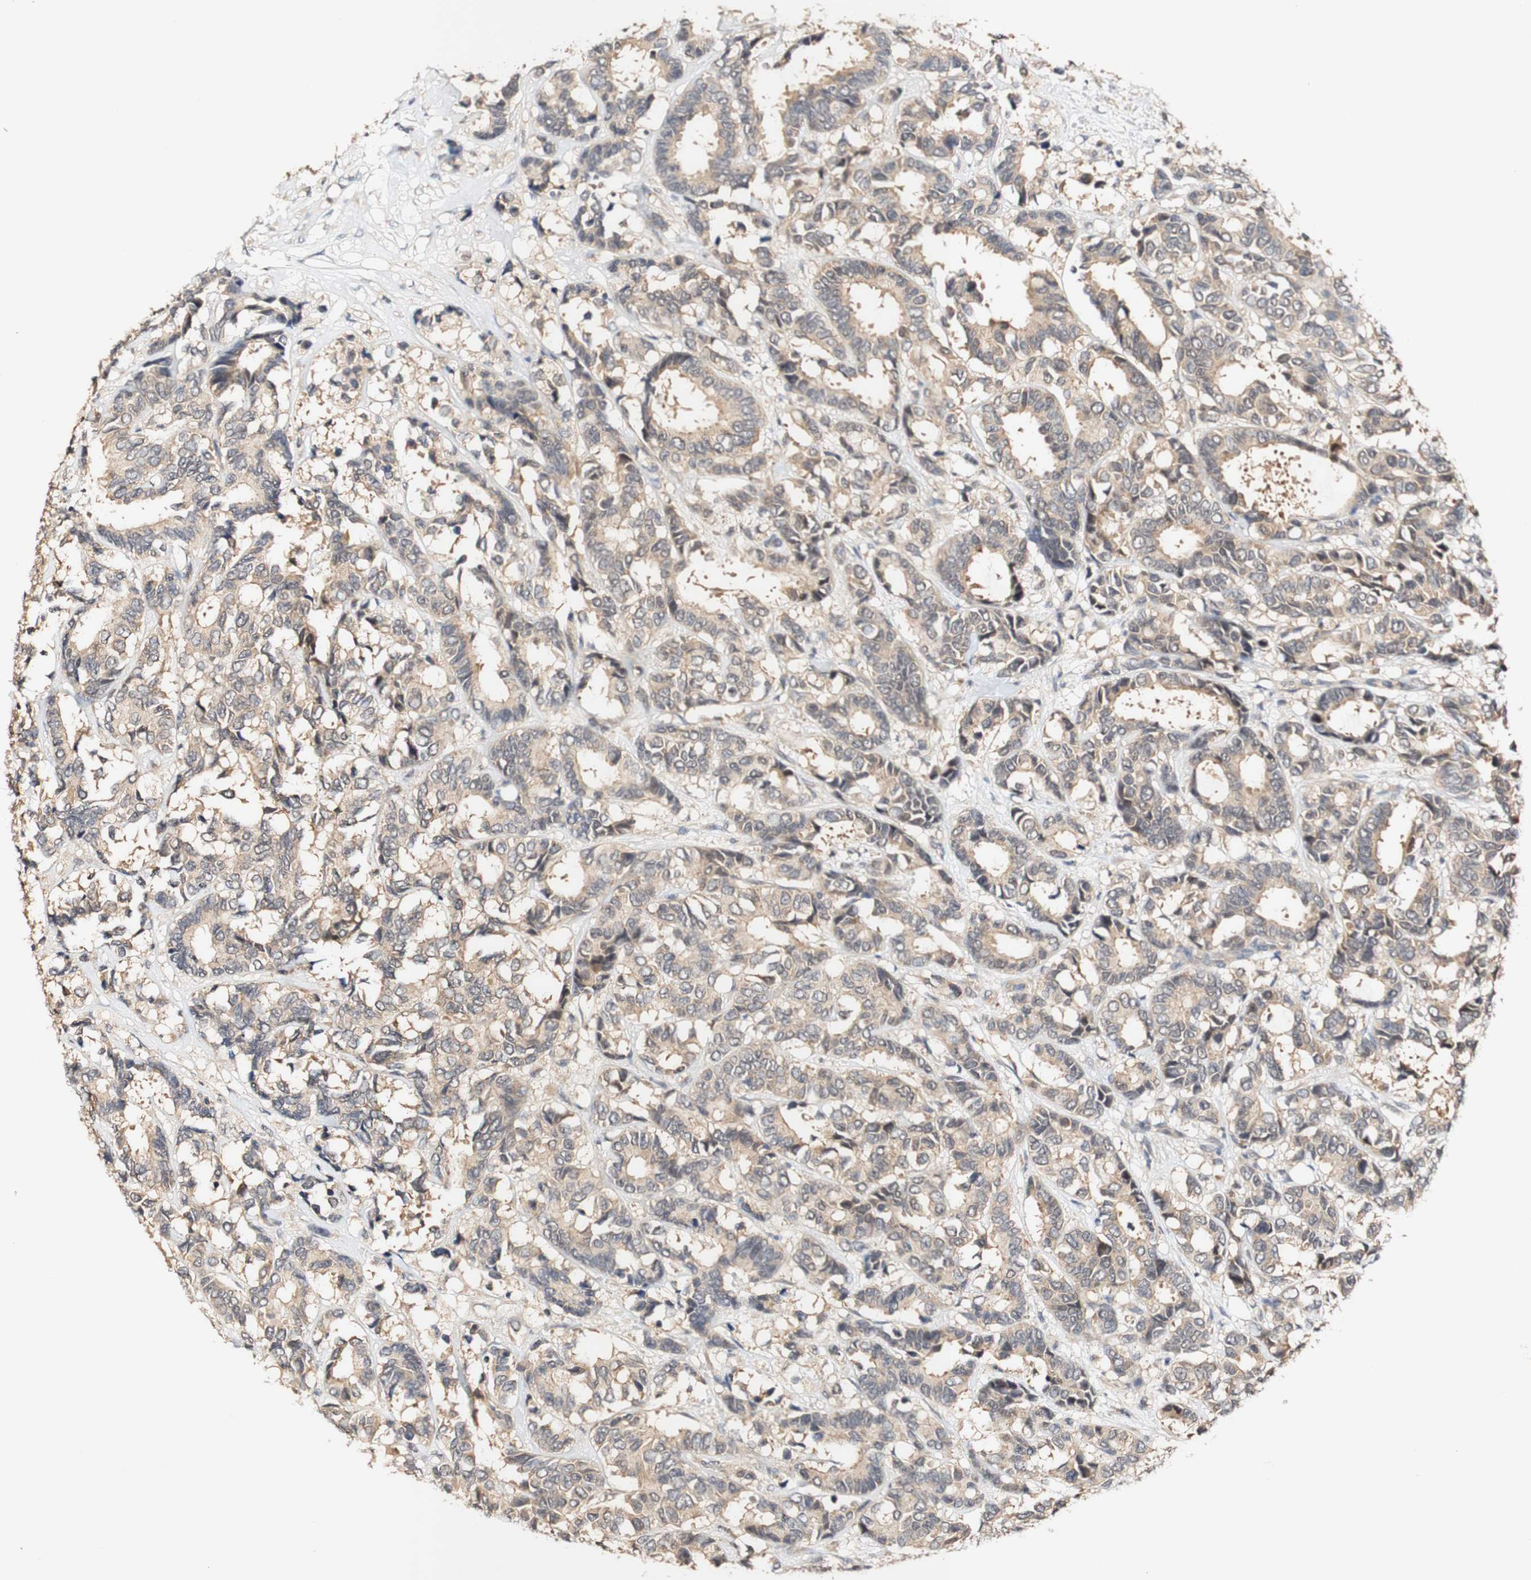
{"staining": {"intensity": "moderate", "quantity": ">75%", "location": "cytoplasmic/membranous"}, "tissue": "breast cancer", "cell_type": "Tumor cells", "image_type": "cancer", "snomed": [{"axis": "morphology", "description": "Duct carcinoma"}, {"axis": "topography", "description": "Breast"}], "caption": "Protein expression analysis of intraductal carcinoma (breast) displays moderate cytoplasmic/membranous staining in approximately >75% of tumor cells. The protein of interest is shown in brown color, while the nuclei are stained blue.", "gene": "PIN1", "patient": {"sex": "female", "age": 87}}